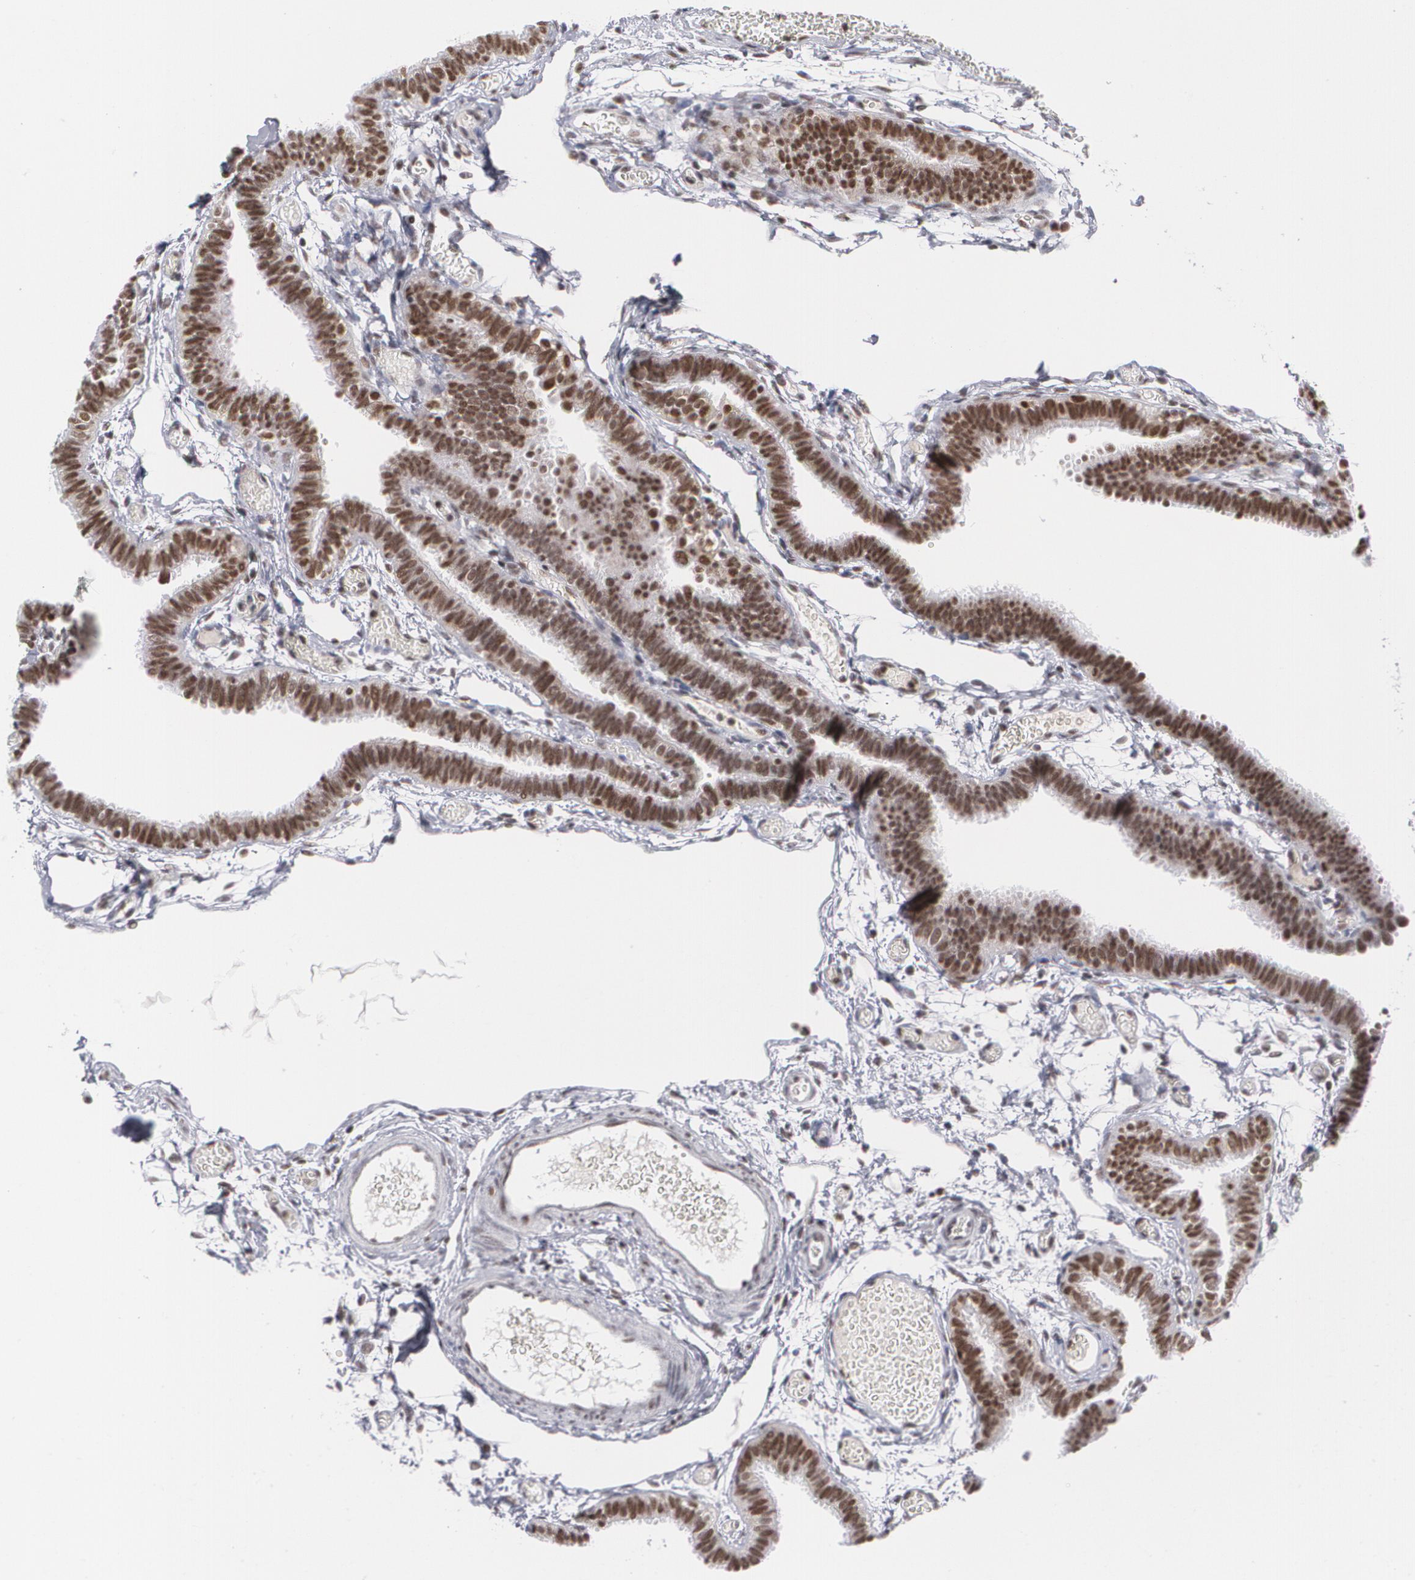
{"staining": {"intensity": "strong", "quantity": ">75%", "location": "nuclear"}, "tissue": "fallopian tube", "cell_type": "Glandular cells", "image_type": "normal", "snomed": [{"axis": "morphology", "description": "Normal tissue, NOS"}, {"axis": "topography", "description": "Fallopian tube"}], "caption": "Glandular cells exhibit strong nuclear positivity in about >75% of cells in benign fallopian tube.", "gene": "MCL1", "patient": {"sex": "female", "age": 29}}